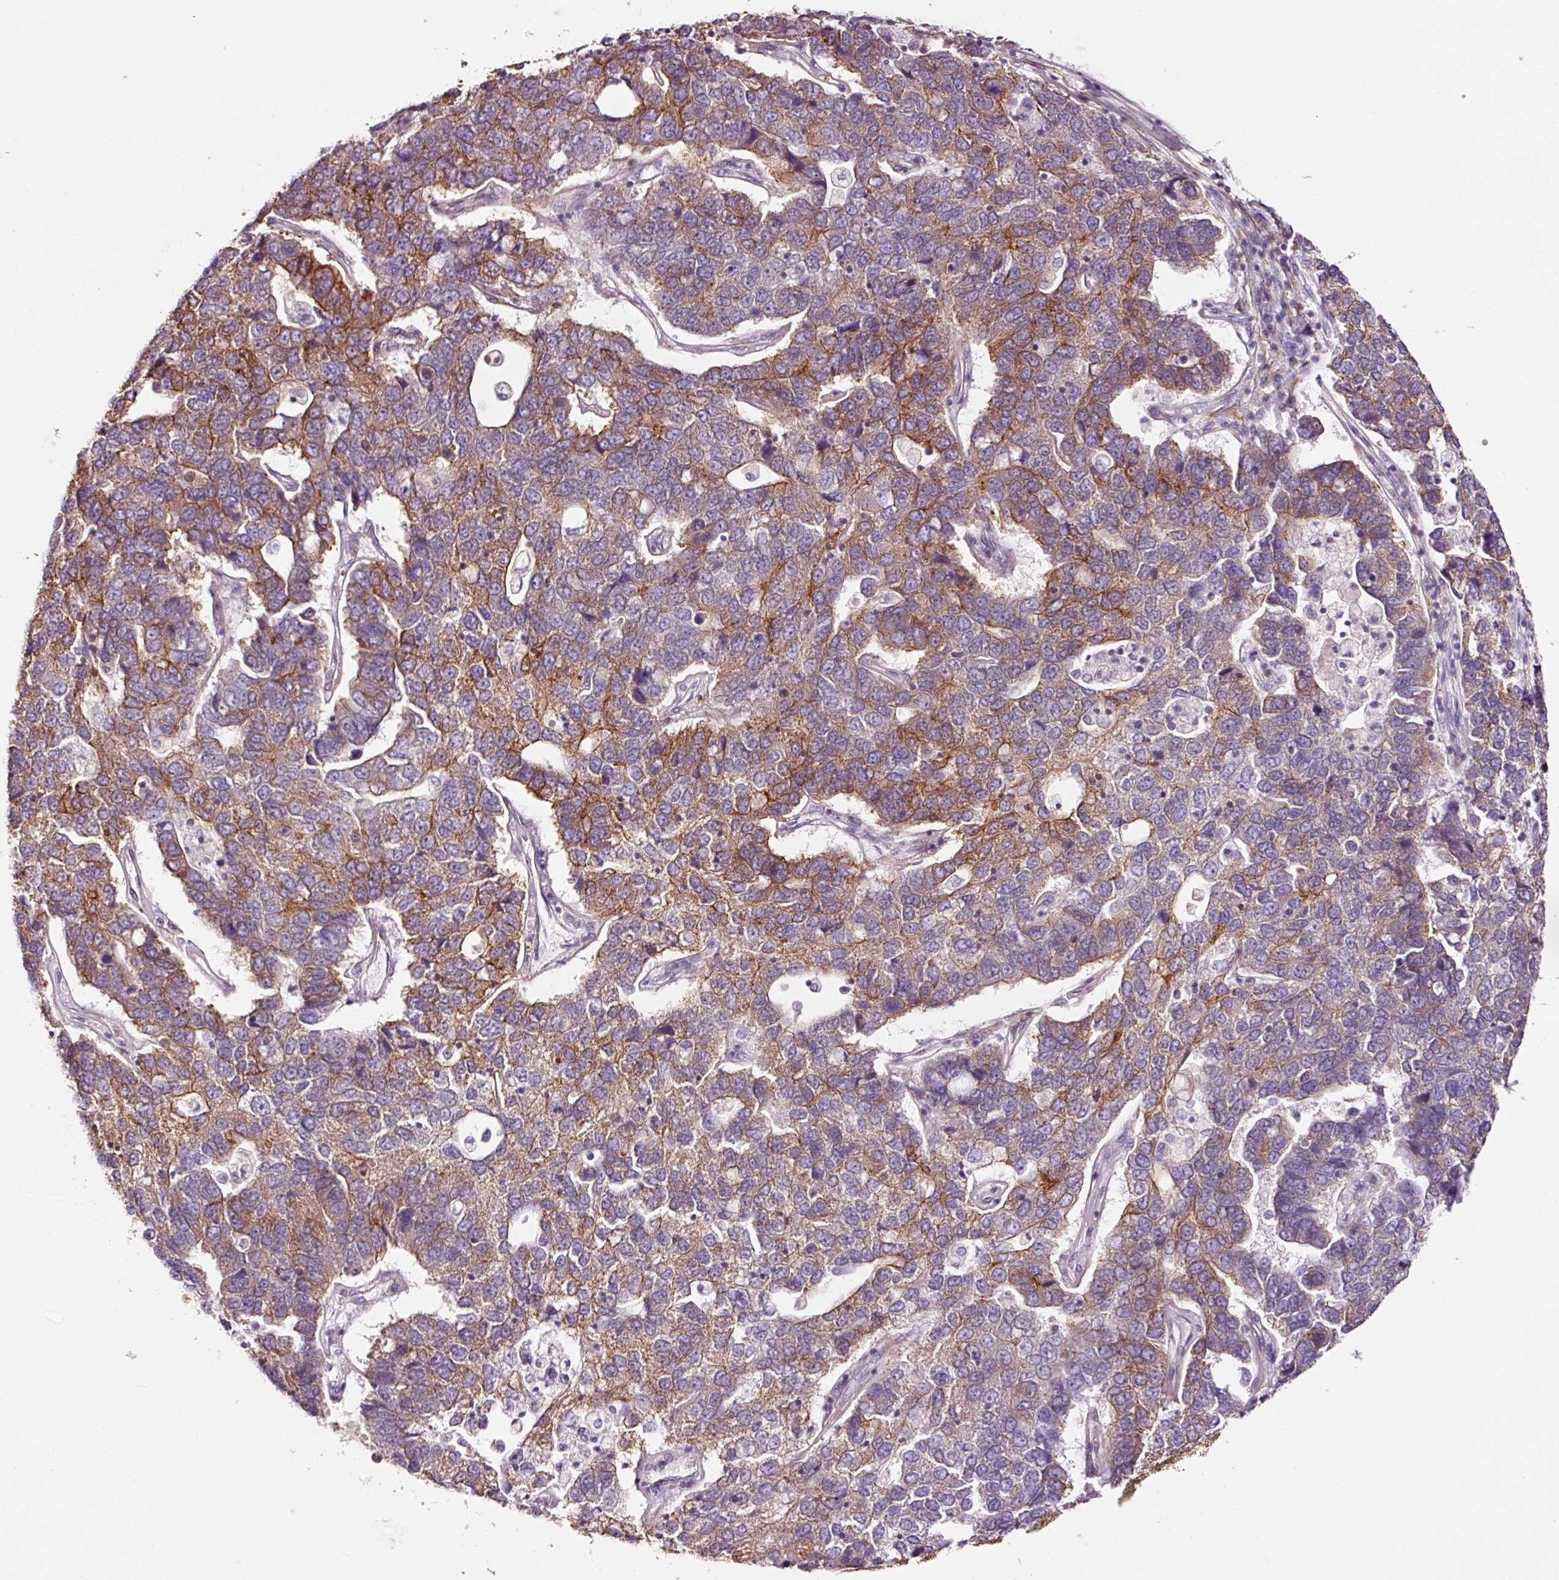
{"staining": {"intensity": "strong", "quantity": "25%-75%", "location": "cytoplasmic/membranous"}, "tissue": "pancreatic cancer", "cell_type": "Tumor cells", "image_type": "cancer", "snomed": [{"axis": "morphology", "description": "Adenocarcinoma, NOS"}, {"axis": "topography", "description": "Pancreas"}], "caption": "Immunohistochemical staining of pancreatic cancer (adenocarcinoma) exhibits strong cytoplasmic/membranous protein expression in approximately 25%-75% of tumor cells.", "gene": "ADD3", "patient": {"sex": "female", "age": 61}}